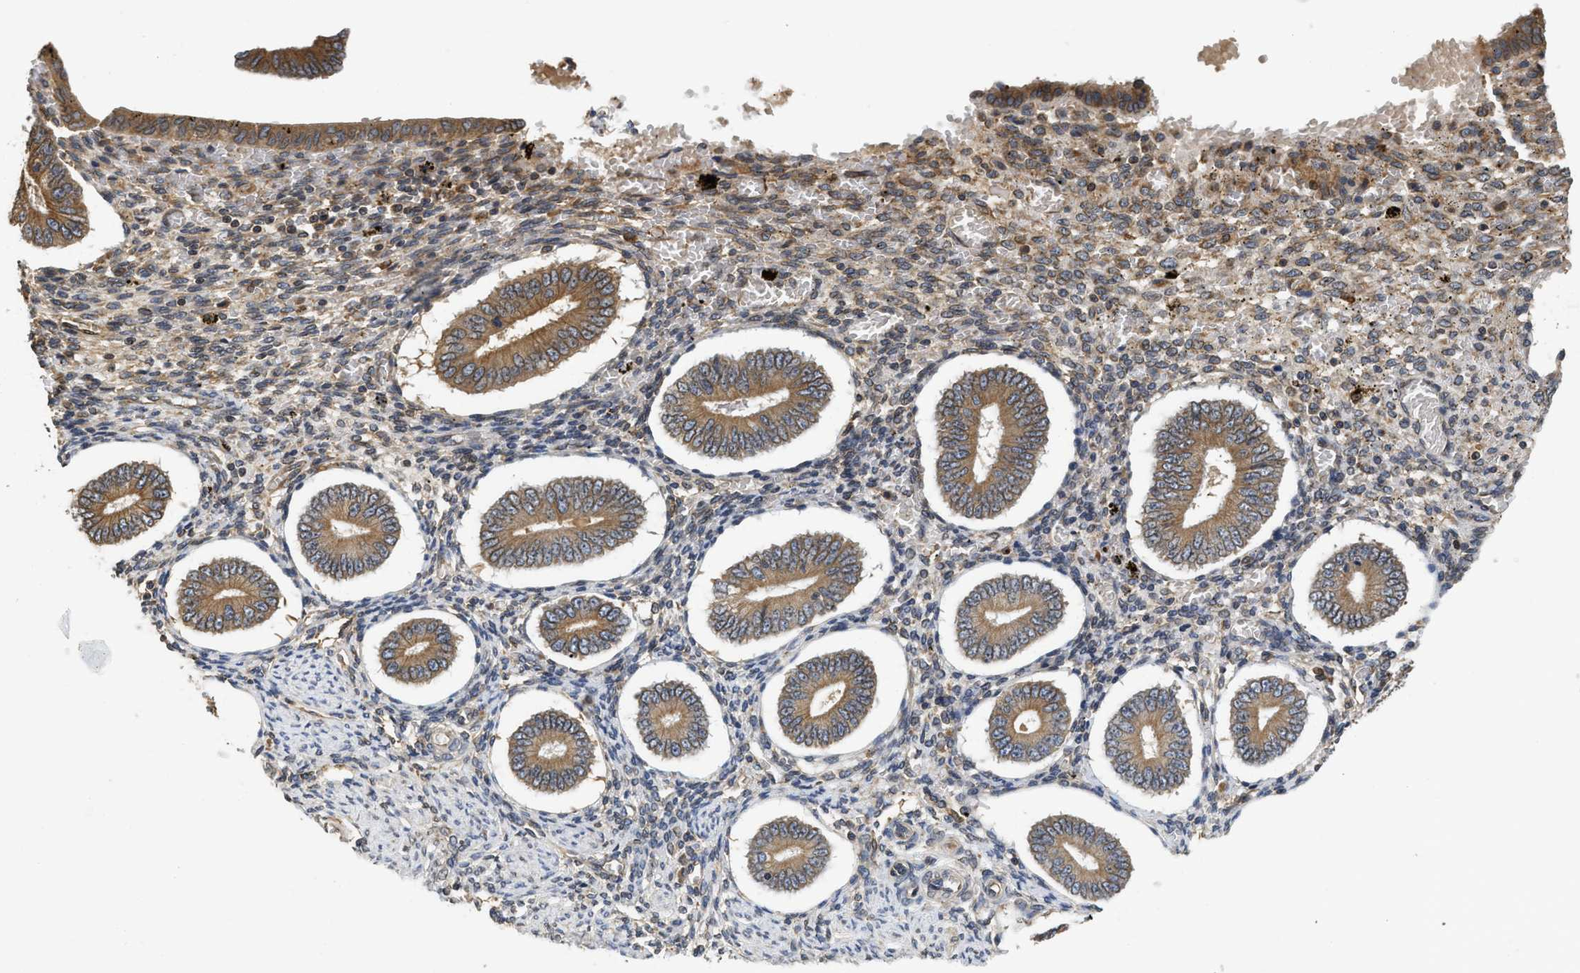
{"staining": {"intensity": "moderate", "quantity": "25%-75%", "location": "cytoplasmic/membranous"}, "tissue": "endometrium", "cell_type": "Cells in endometrial stroma", "image_type": "normal", "snomed": [{"axis": "morphology", "description": "Normal tissue, NOS"}, {"axis": "topography", "description": "Endometrium"}], "caption": "About 25%-75% of cells in endometrial stroma in unremarkable endometrium display moderate cytoplasmic/membranous protein positivity as visualized by brown immunohistochemical staining.", "gene": "BCAP31", "patient": {"sex": "female", "age": 42}}